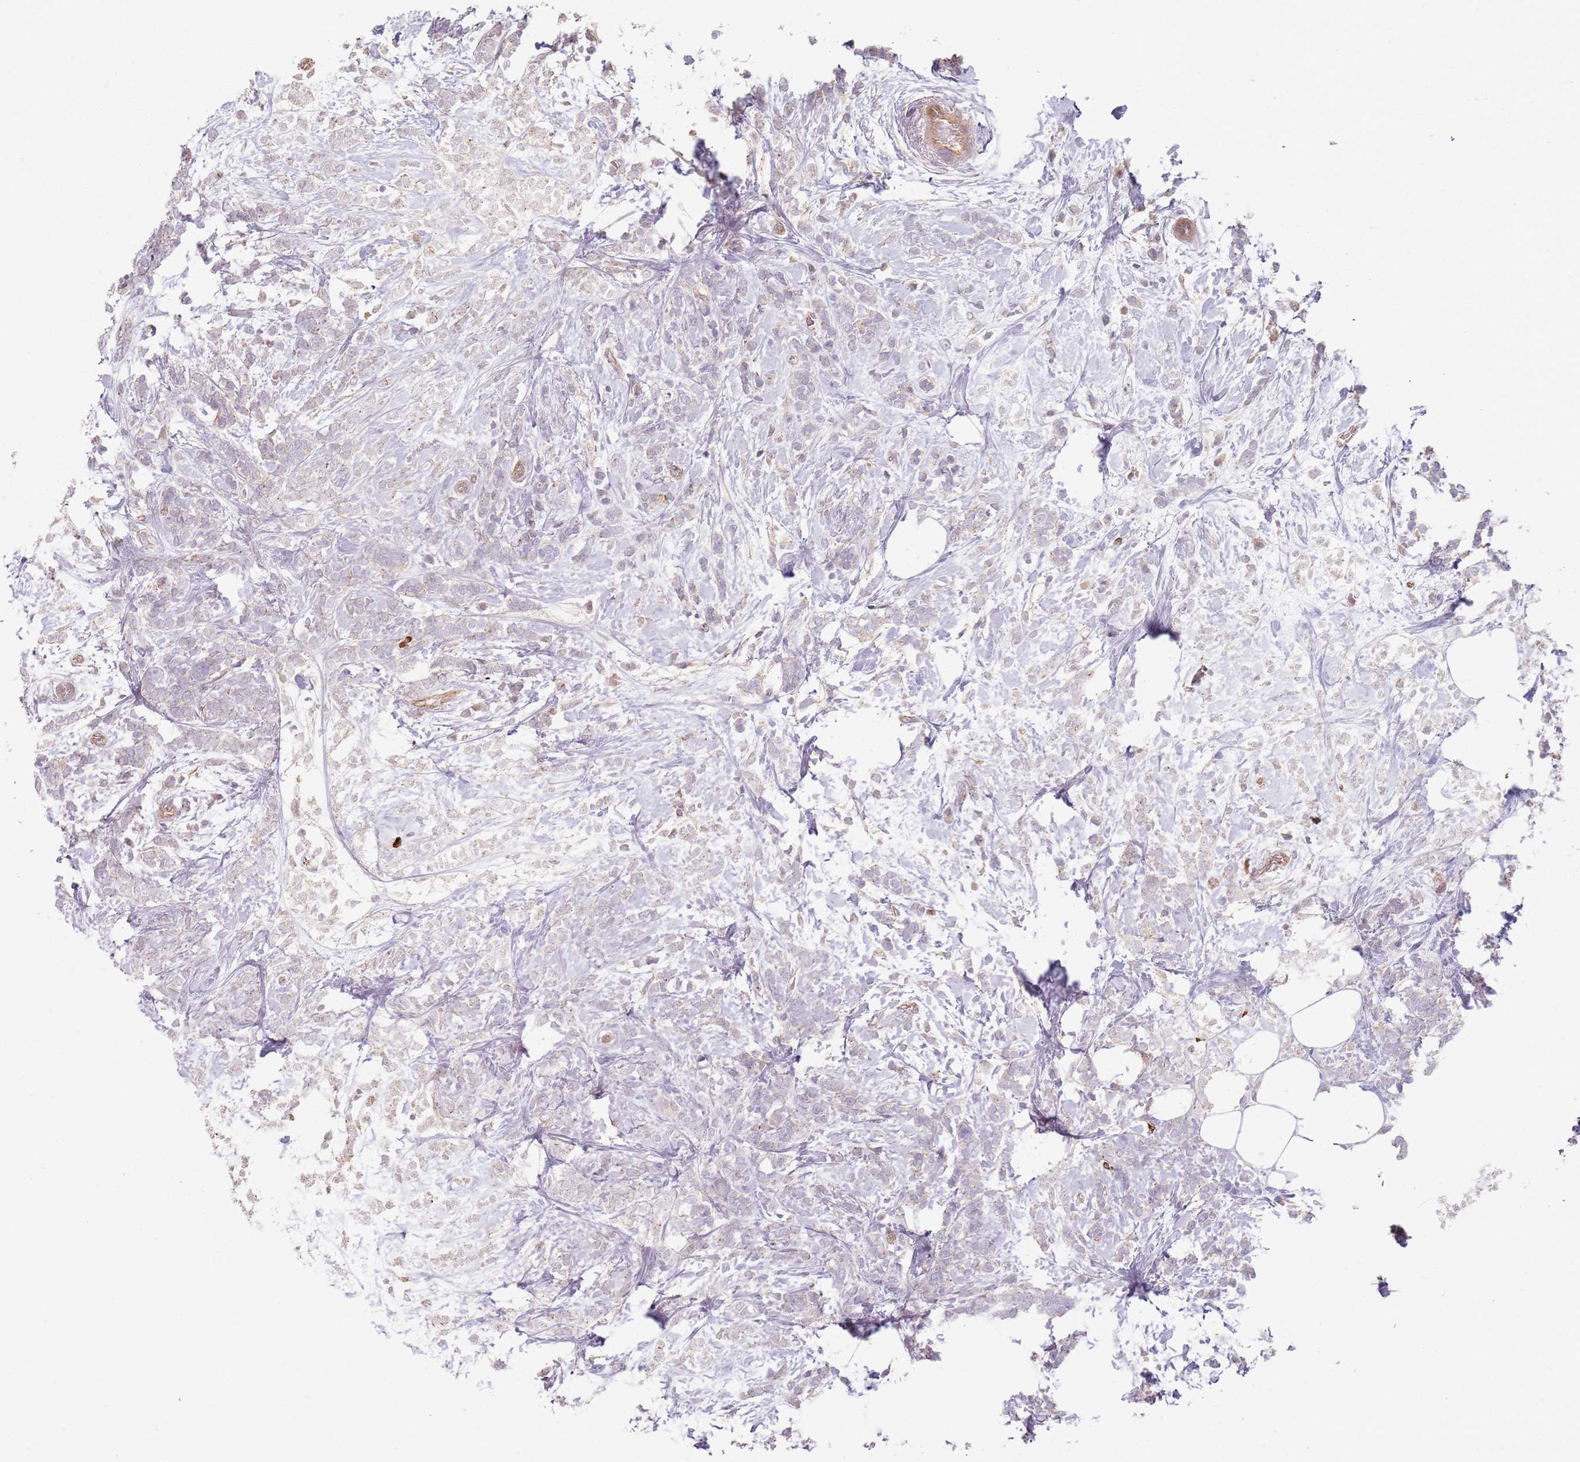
{"staining": {"intensity": "negative", "quantity": "none", "location": "none"}, "tissue": "breast cancer", "cell_type": "Tumor cells", "image_type": "cancer", "snomed": [{"axis": "morphology", "description": "Lobular carcinoma"}, {"axis": "topography", "description": "Breast"}], "caption": "IHC micrograph of human breast lobular carcinoma stained for a protein (brown), which displays no staining in tumor cells.", "gene": "KCNA5", "patient": {"sex": "female", "age": 58}}